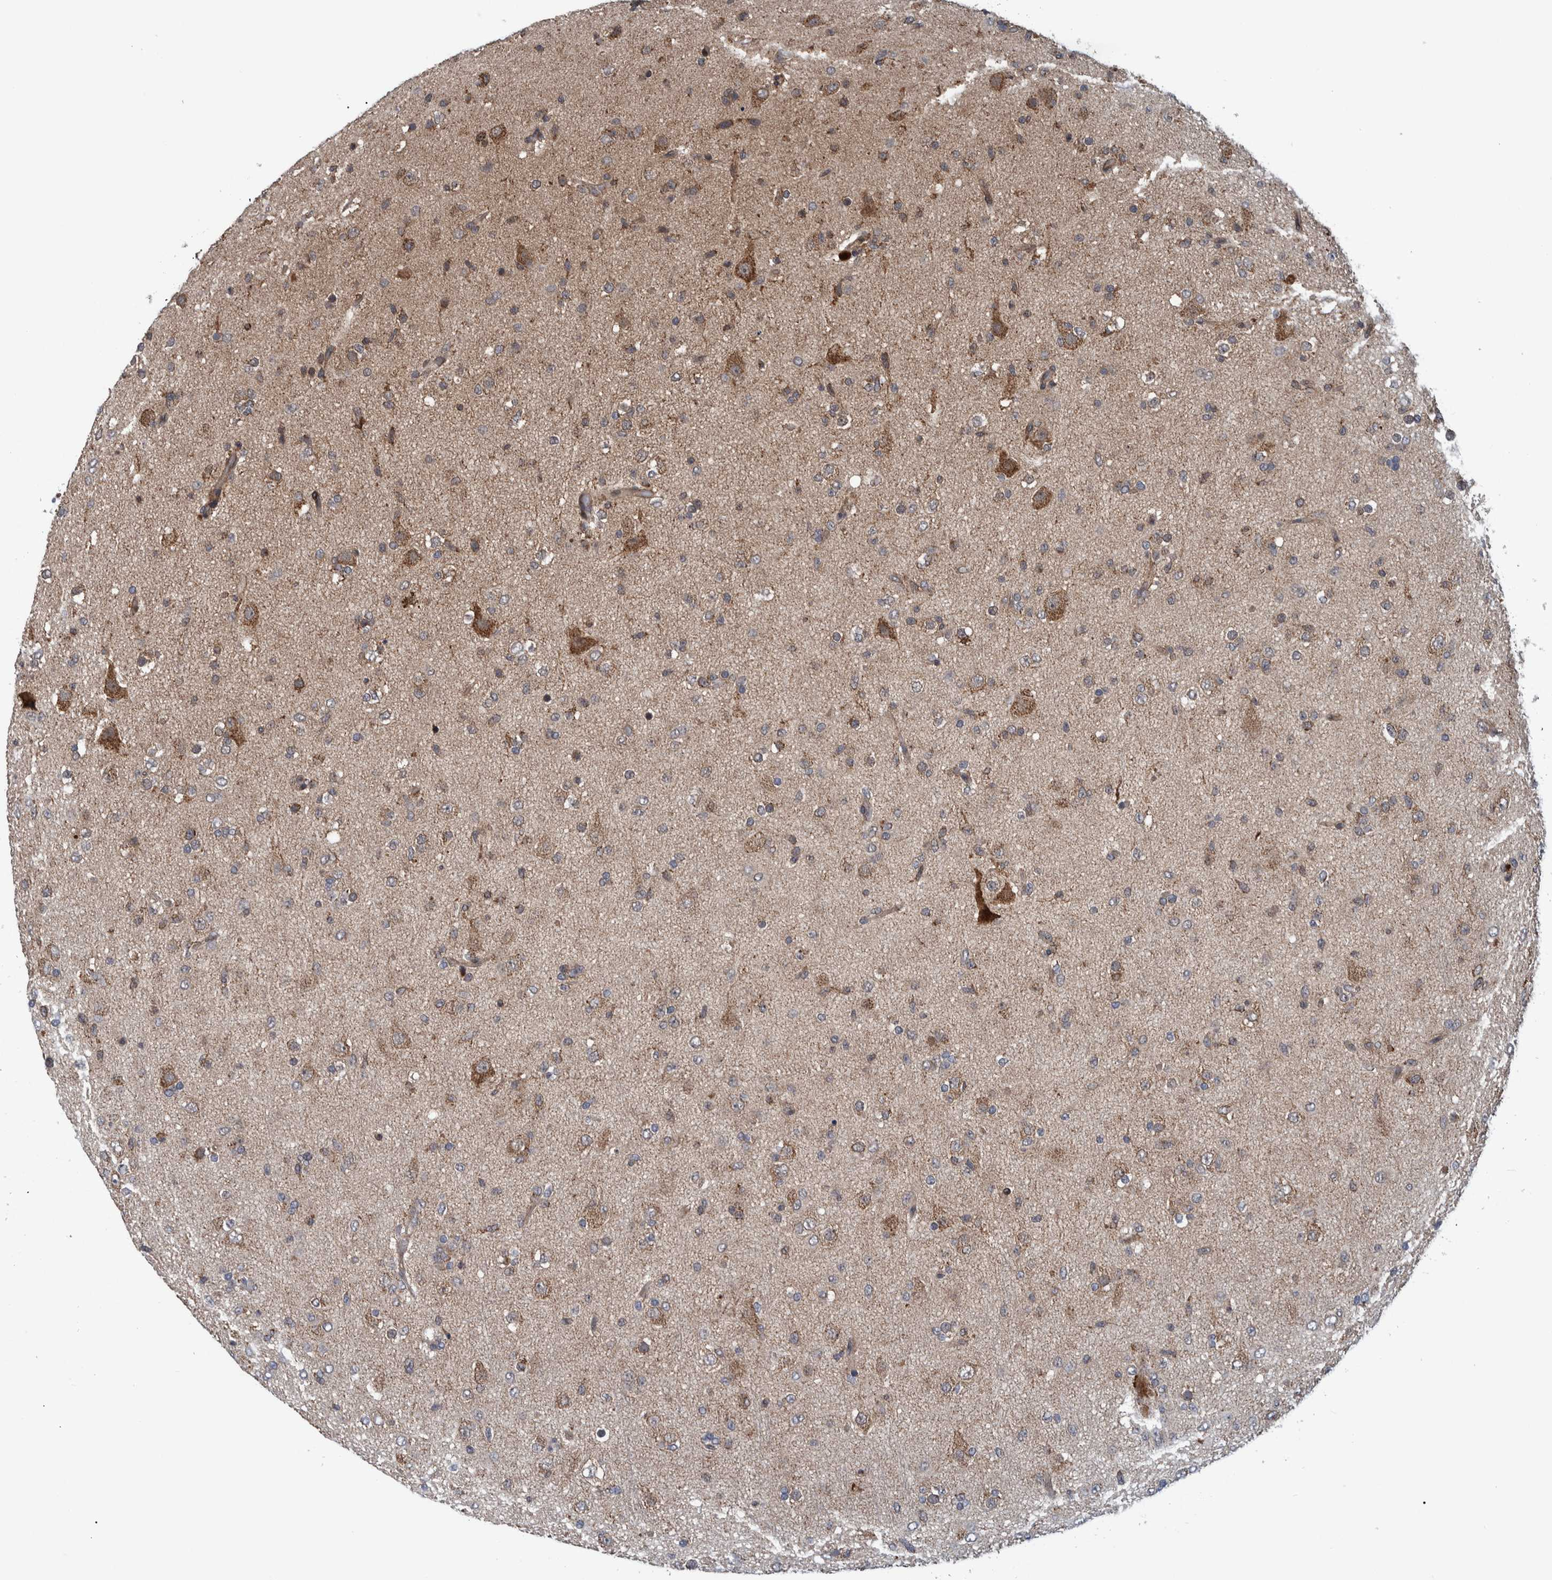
{"staining": {"intensity": "moderate", "quantity": "<25%", "location": "cytoplasmic/membranous"}, "tissue": "glioma", "cell_type": "Tumor cells", "image_type": "cancer", "snomed": [{"axis": "morphology", "description": "Glioma, malignant, Low grade"}, {"axis": "topography", "description": "Brain"}], "caption": "Human malignant low-grade glioma stained with a brown dye demonstrates moderate cytoplasmic/membranous positive staining in approximately <25% of tumor cells.", "gene": "MRPS7", "patient": {"sex": "male", "age": 65}}